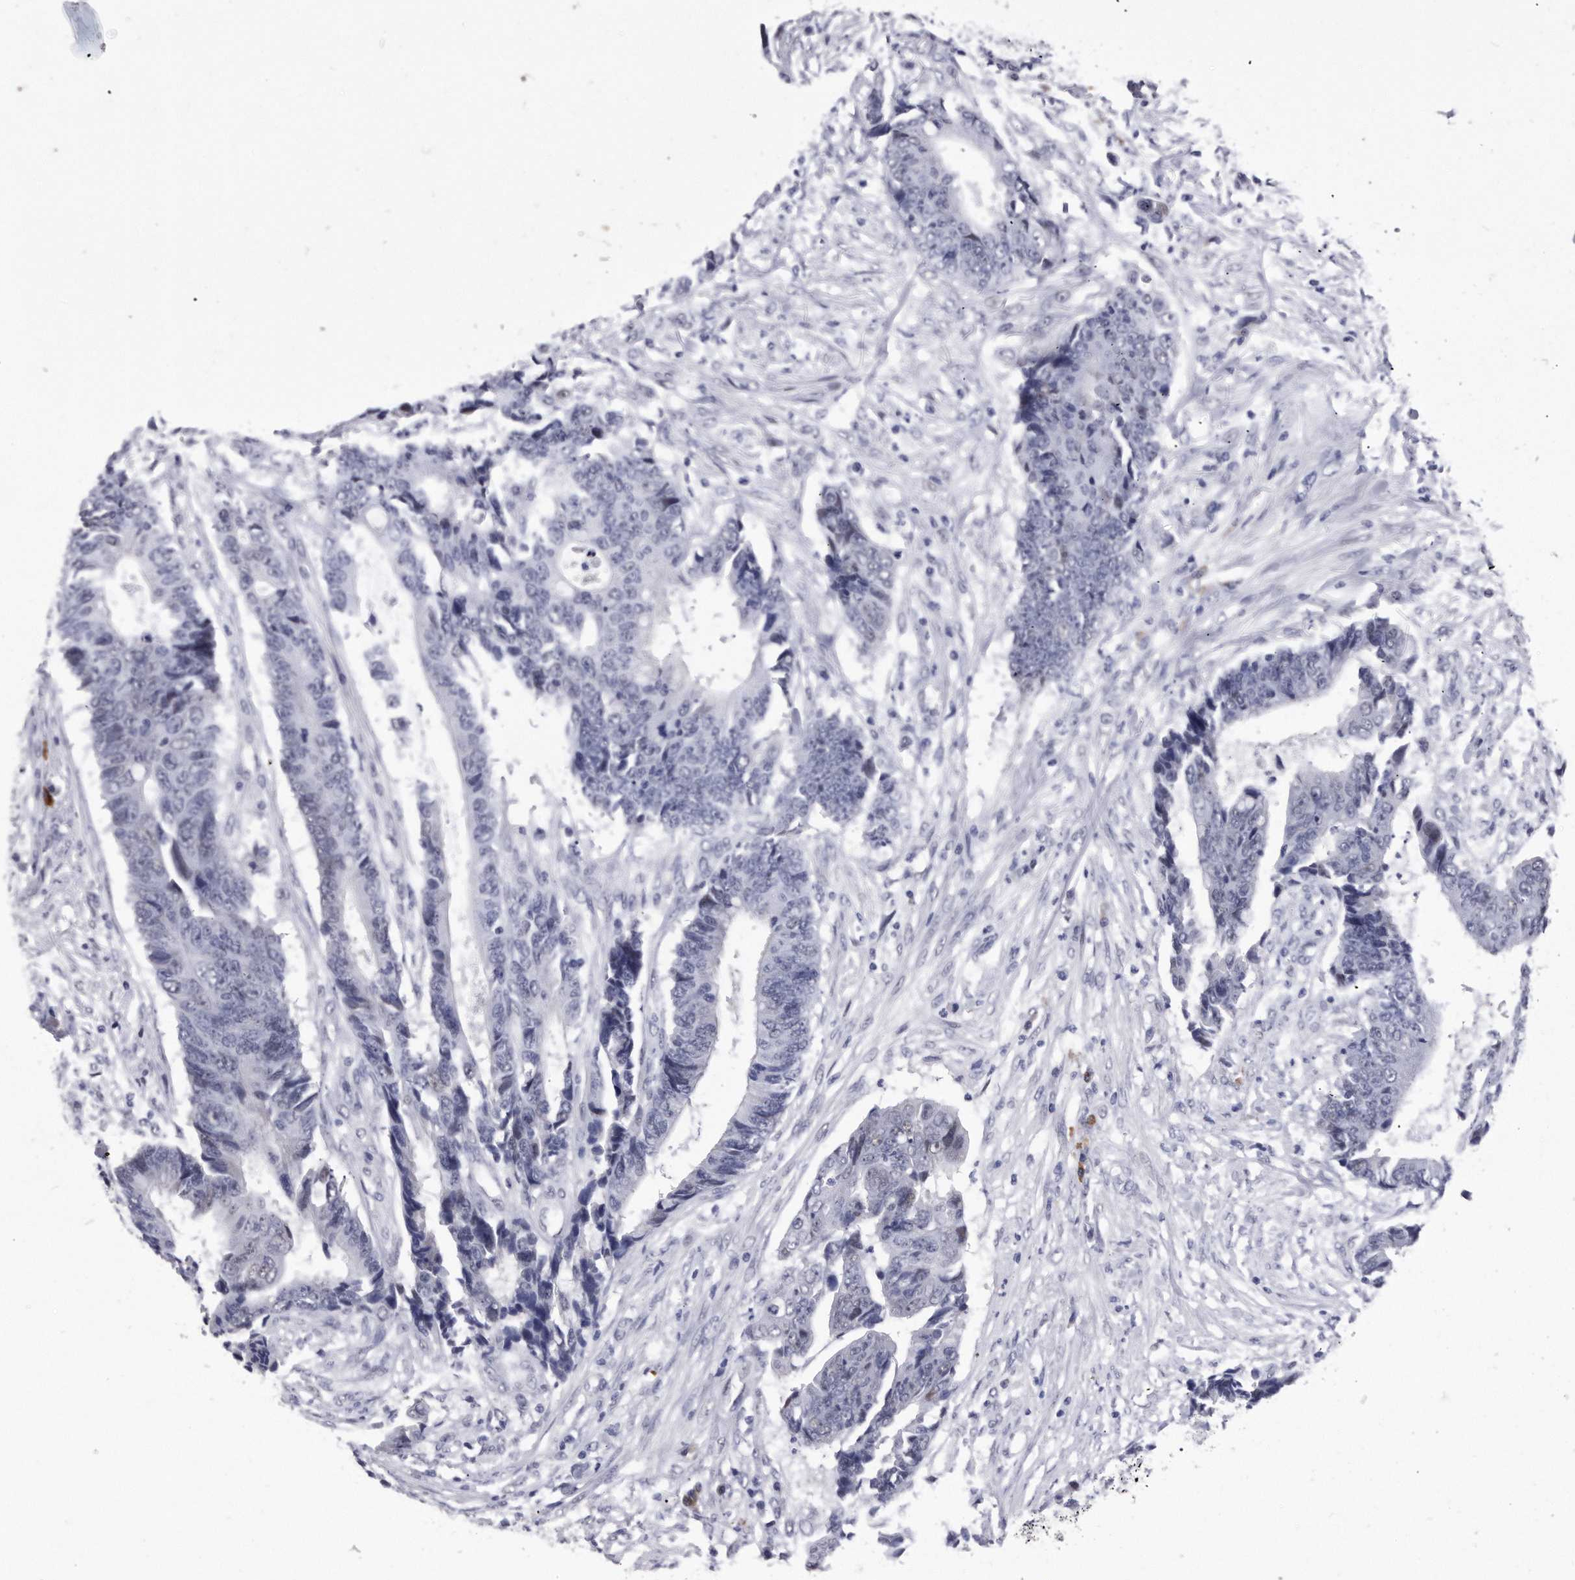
{"staining": {"intensity": "negative", "quantity": "none", "location": "none"}, "tissue": "colorectal cancer", "cell_type": "Tumor cells", "image_type": "cancer", "snomed": [{"axis": "morphology", "description": "Adenocarcinoma, NOS"}, {"axis": "topography", "description": "Rectum"}], "caption": "An immunohistochemistry photomicrograph of adenocarcinoma (colorectal) is shown. There is no staining in tumor cells of adenocarcinoma (colorectal).", "gene": "KCTD8", "patient": {"sex": "male", "age": 84}}